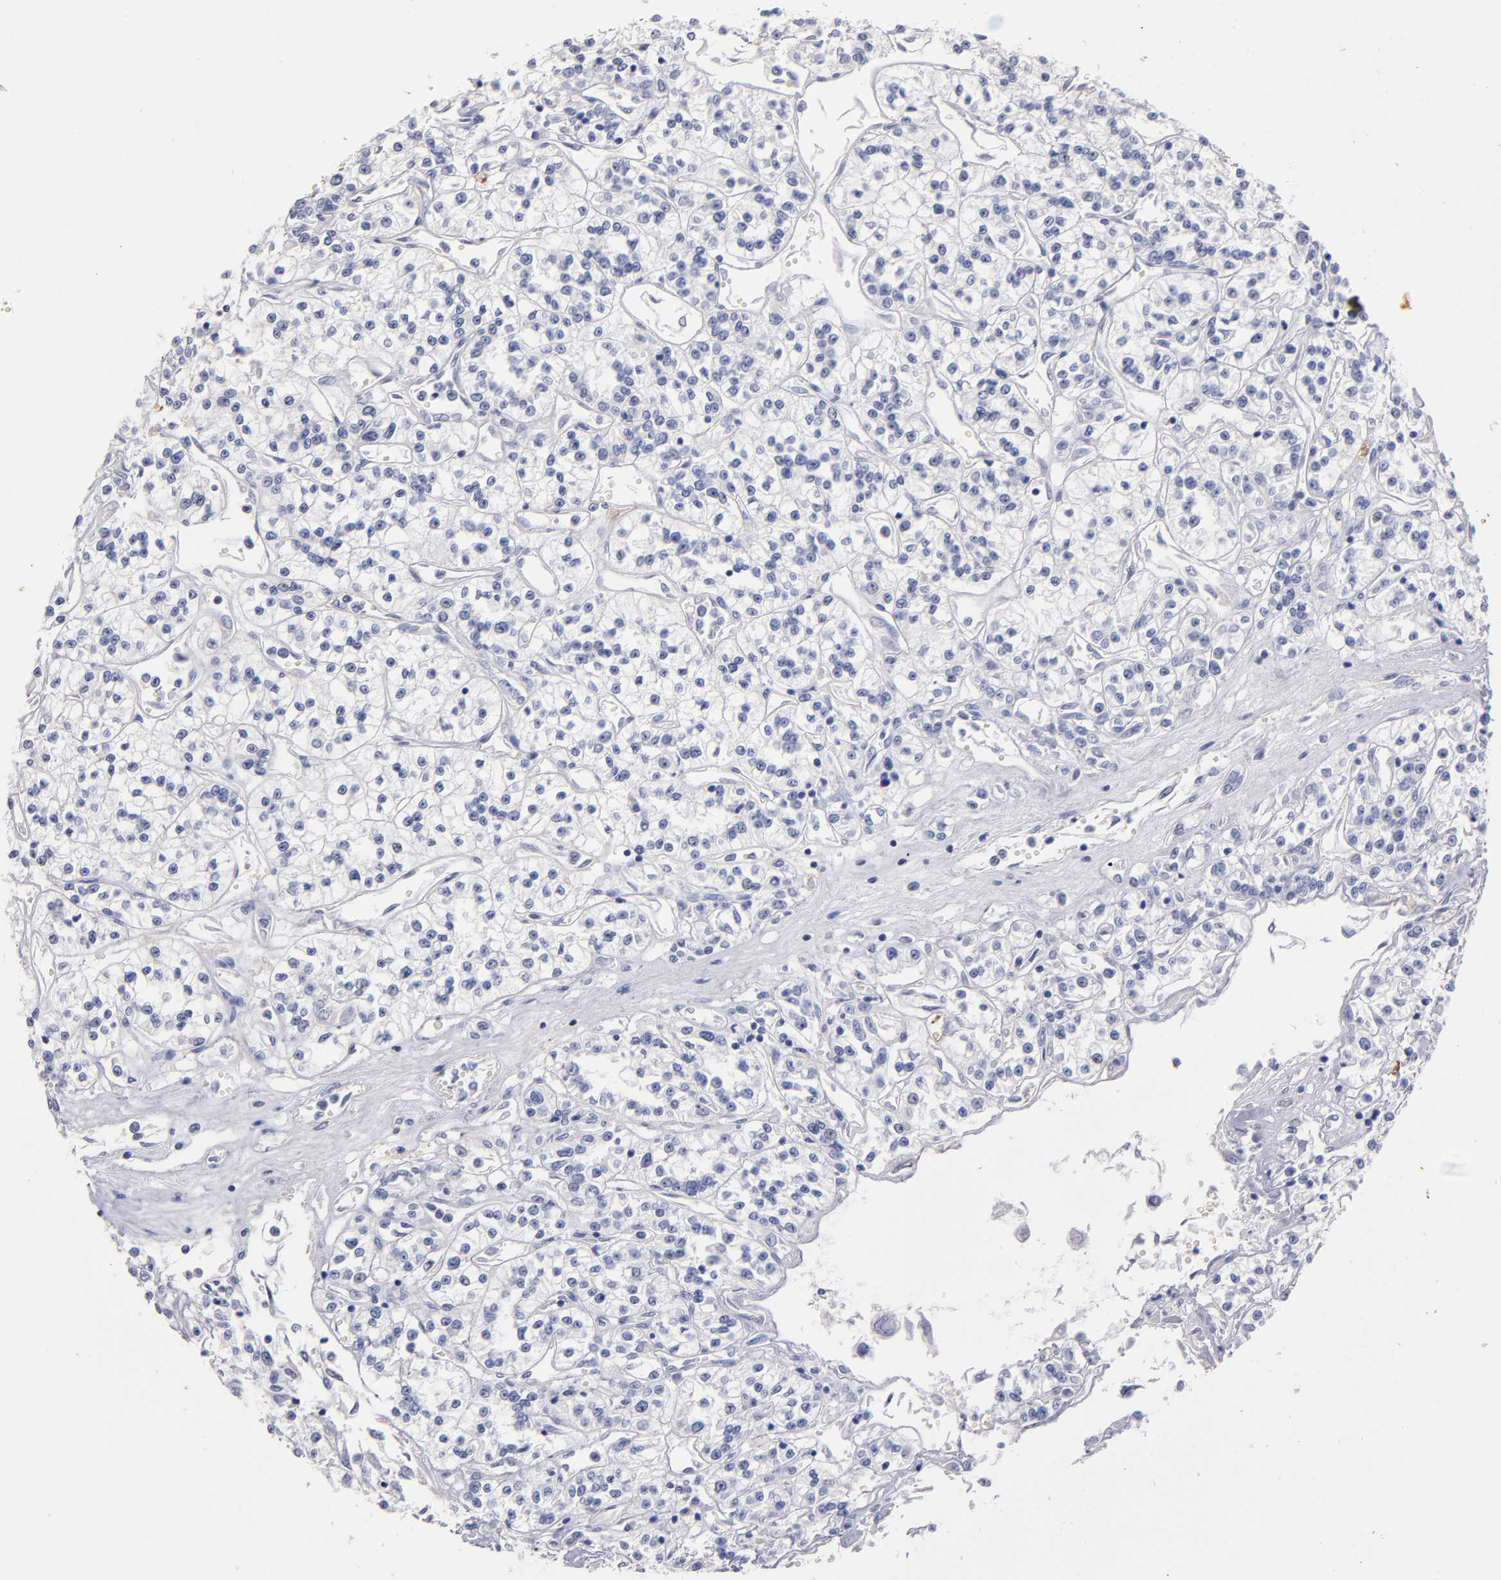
{"staining": {"intensity": "negative", "quantity": "none", "location": "none"}, "tissue": "renal cancer", "cell_type": "Tumor cells", "image_type": "cancer", "snomed": [{"axis": "morphology", "description": "Adenocarcinoma, NOS"}, {"axis": "topography", "description": "Kidney"}], "caption": "An immunohistochemistry histopathology image of renal cancer is shown. There is no staining in tumor cells of renal cancer. (Brightfield microscopy of DAB (3,3'-diaminobenzidine) IHC at high magnification).", "gene": "KIT", "patient": {"sex": "female", "age": 76}}